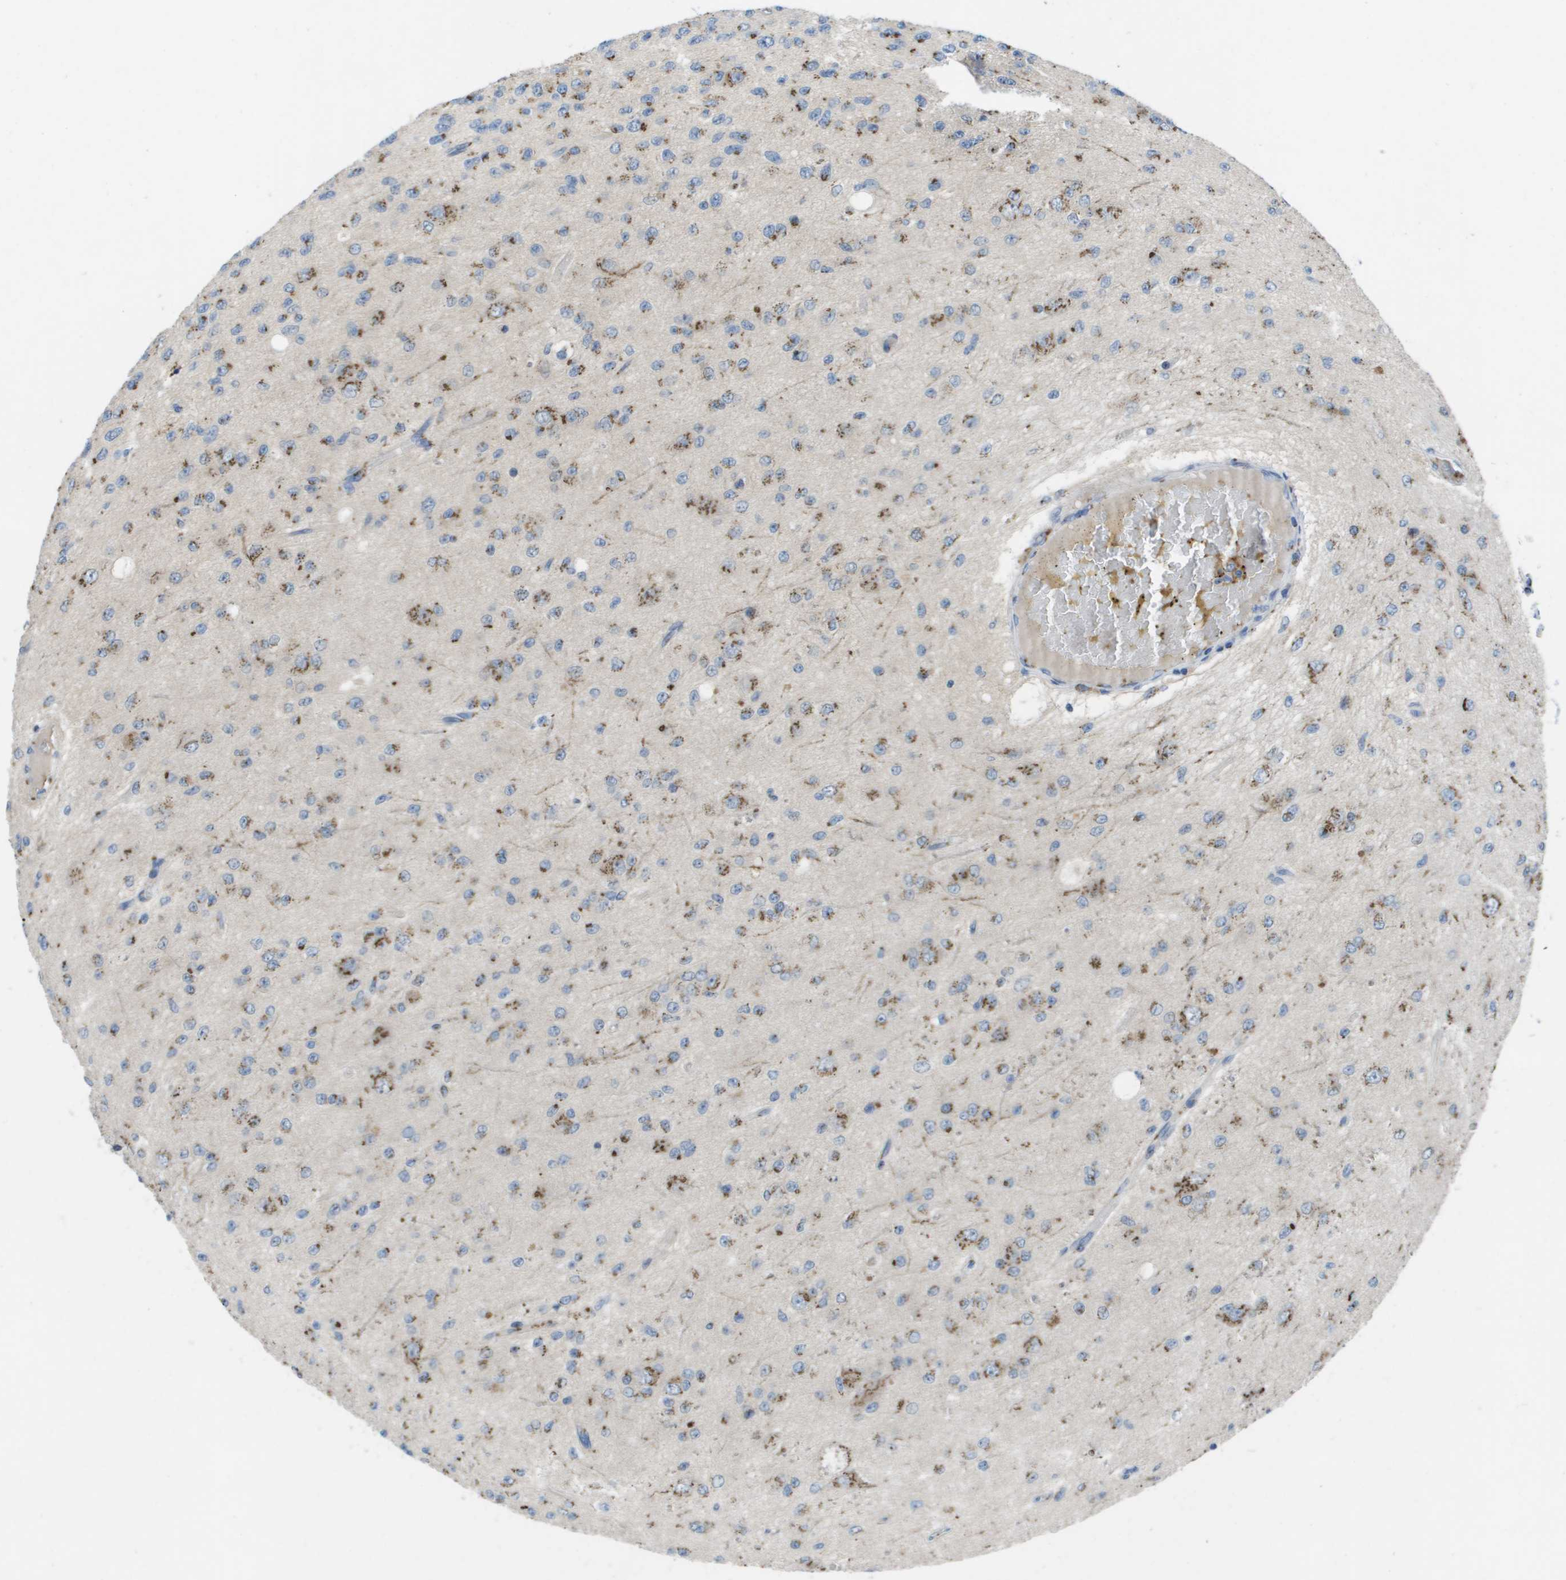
{"staining": {"intensity": "moderate", "quantity": "25%-75%", "location": "cytoplasmic/membranous"}, "tissue": "glioma", "cell_type": "Tumor cells", "image_type": "cancer", "snomed": [{"axis": "morphology", "description": "Glioma, malignant, High grade"}, {"axis": "topography", "description": "pancreas cauda"}], "caption": "A high-resolution histopathology image shows immunohistochemistry (IHC) staining of glioma, which shows moderate cytoplasmic/membranous positivity in approximately 25%-75% of tumor cells.", "gene": "QSOX2", "patient": {"sex": "male", "age": 60}}